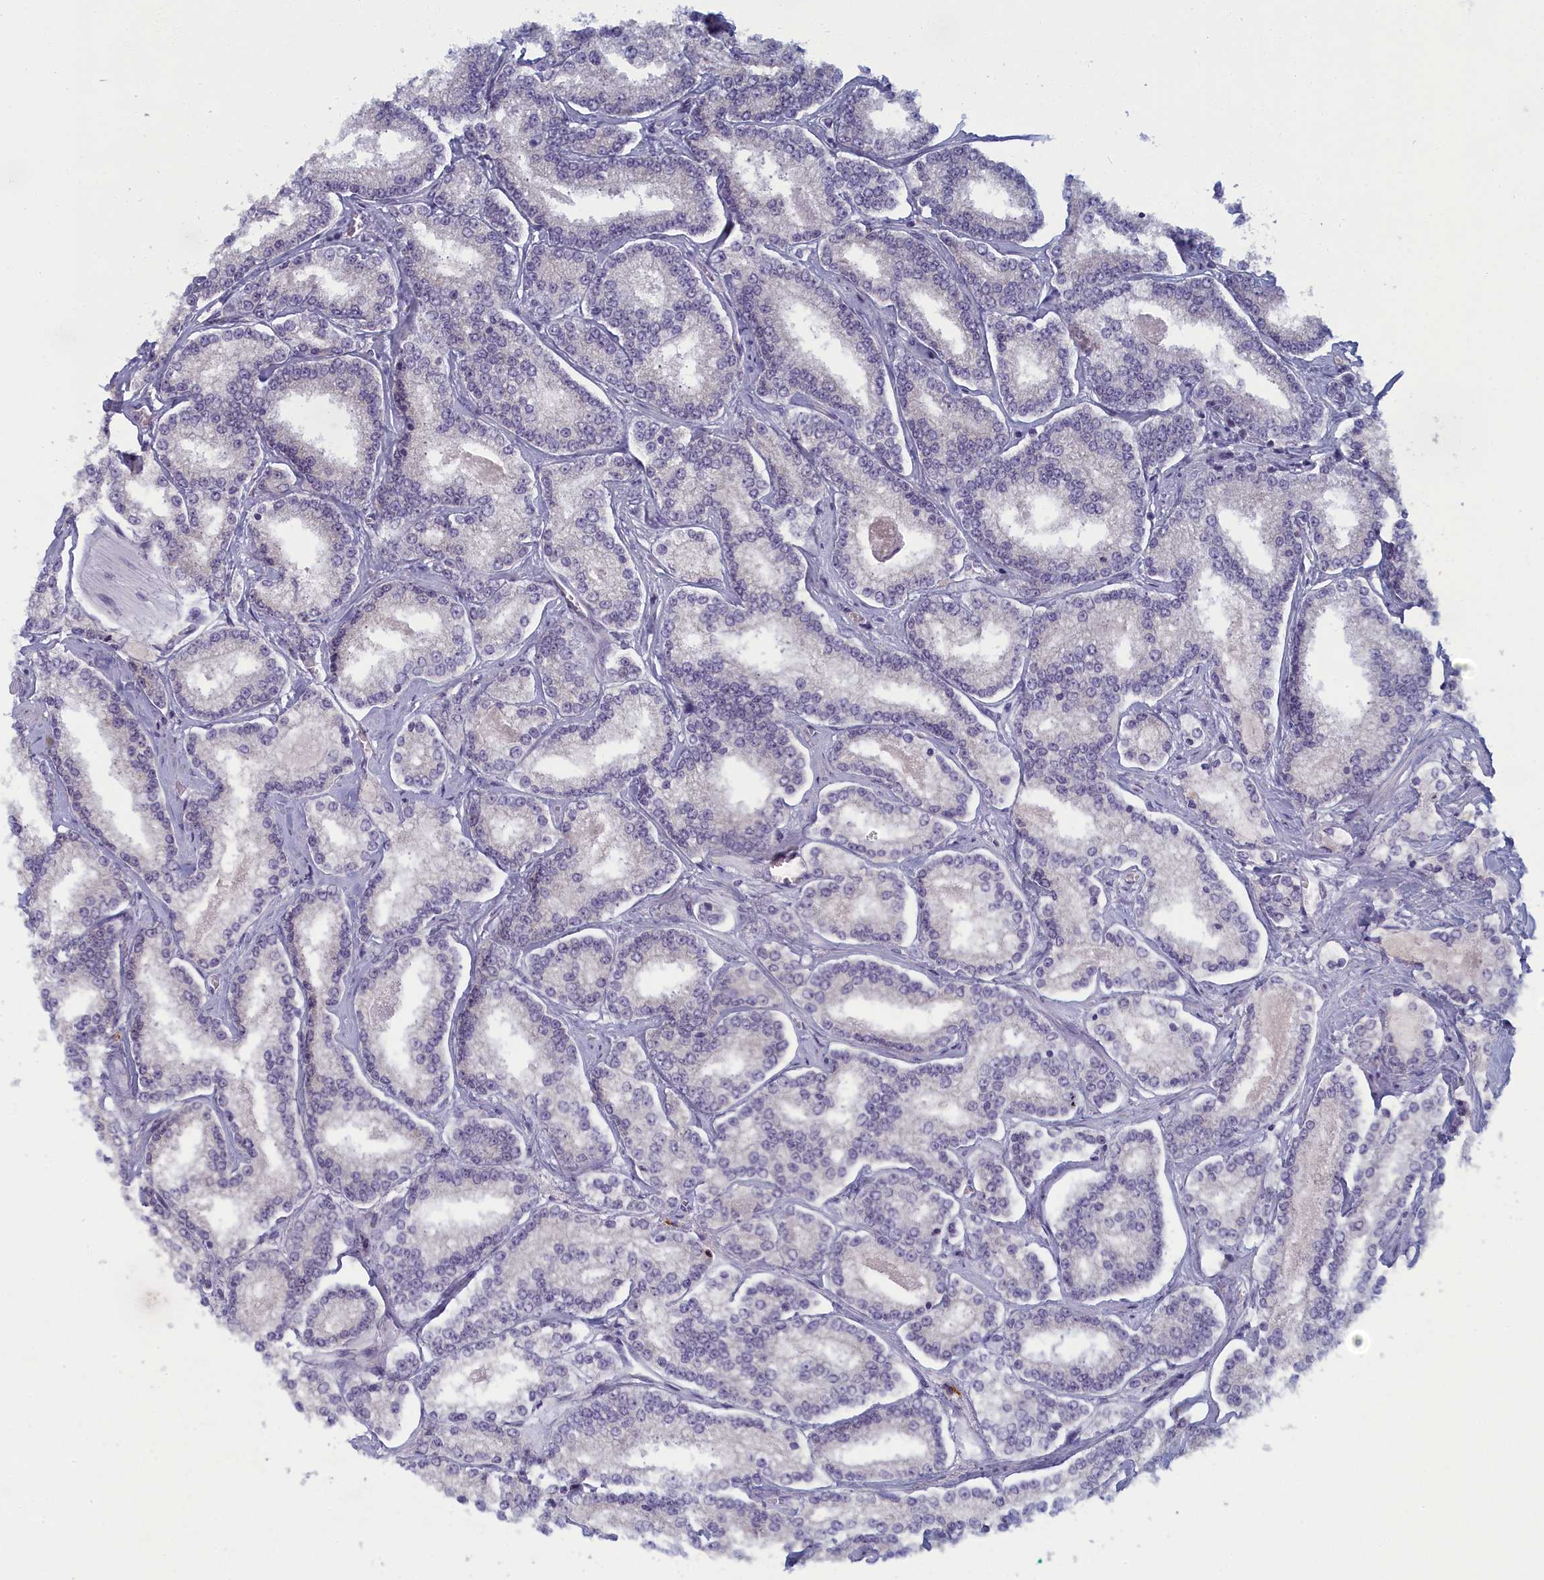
{"staining": {"intensity": "negative", "quantity": "none", "location": "none"}, "tissue": "prostate cancer", "cell_type": "Tumor cells", "image_type": "cancer", "snomed": [{"axis": "morphology", "description": "Normal tissue, NOS"}, {"axis": "morphology", "description": "Adenocarcinoma, High grade"}, {"axis": "topography", "description": "Prostate"}], "caption": "DAB (3,3'-diaminobenzidine) immunohistochemical staining of human prostate cancer reveals no significant expression in tumor cells.", "gene": "DNAJC17", "patient": {"sex": "male", "age": 83}}